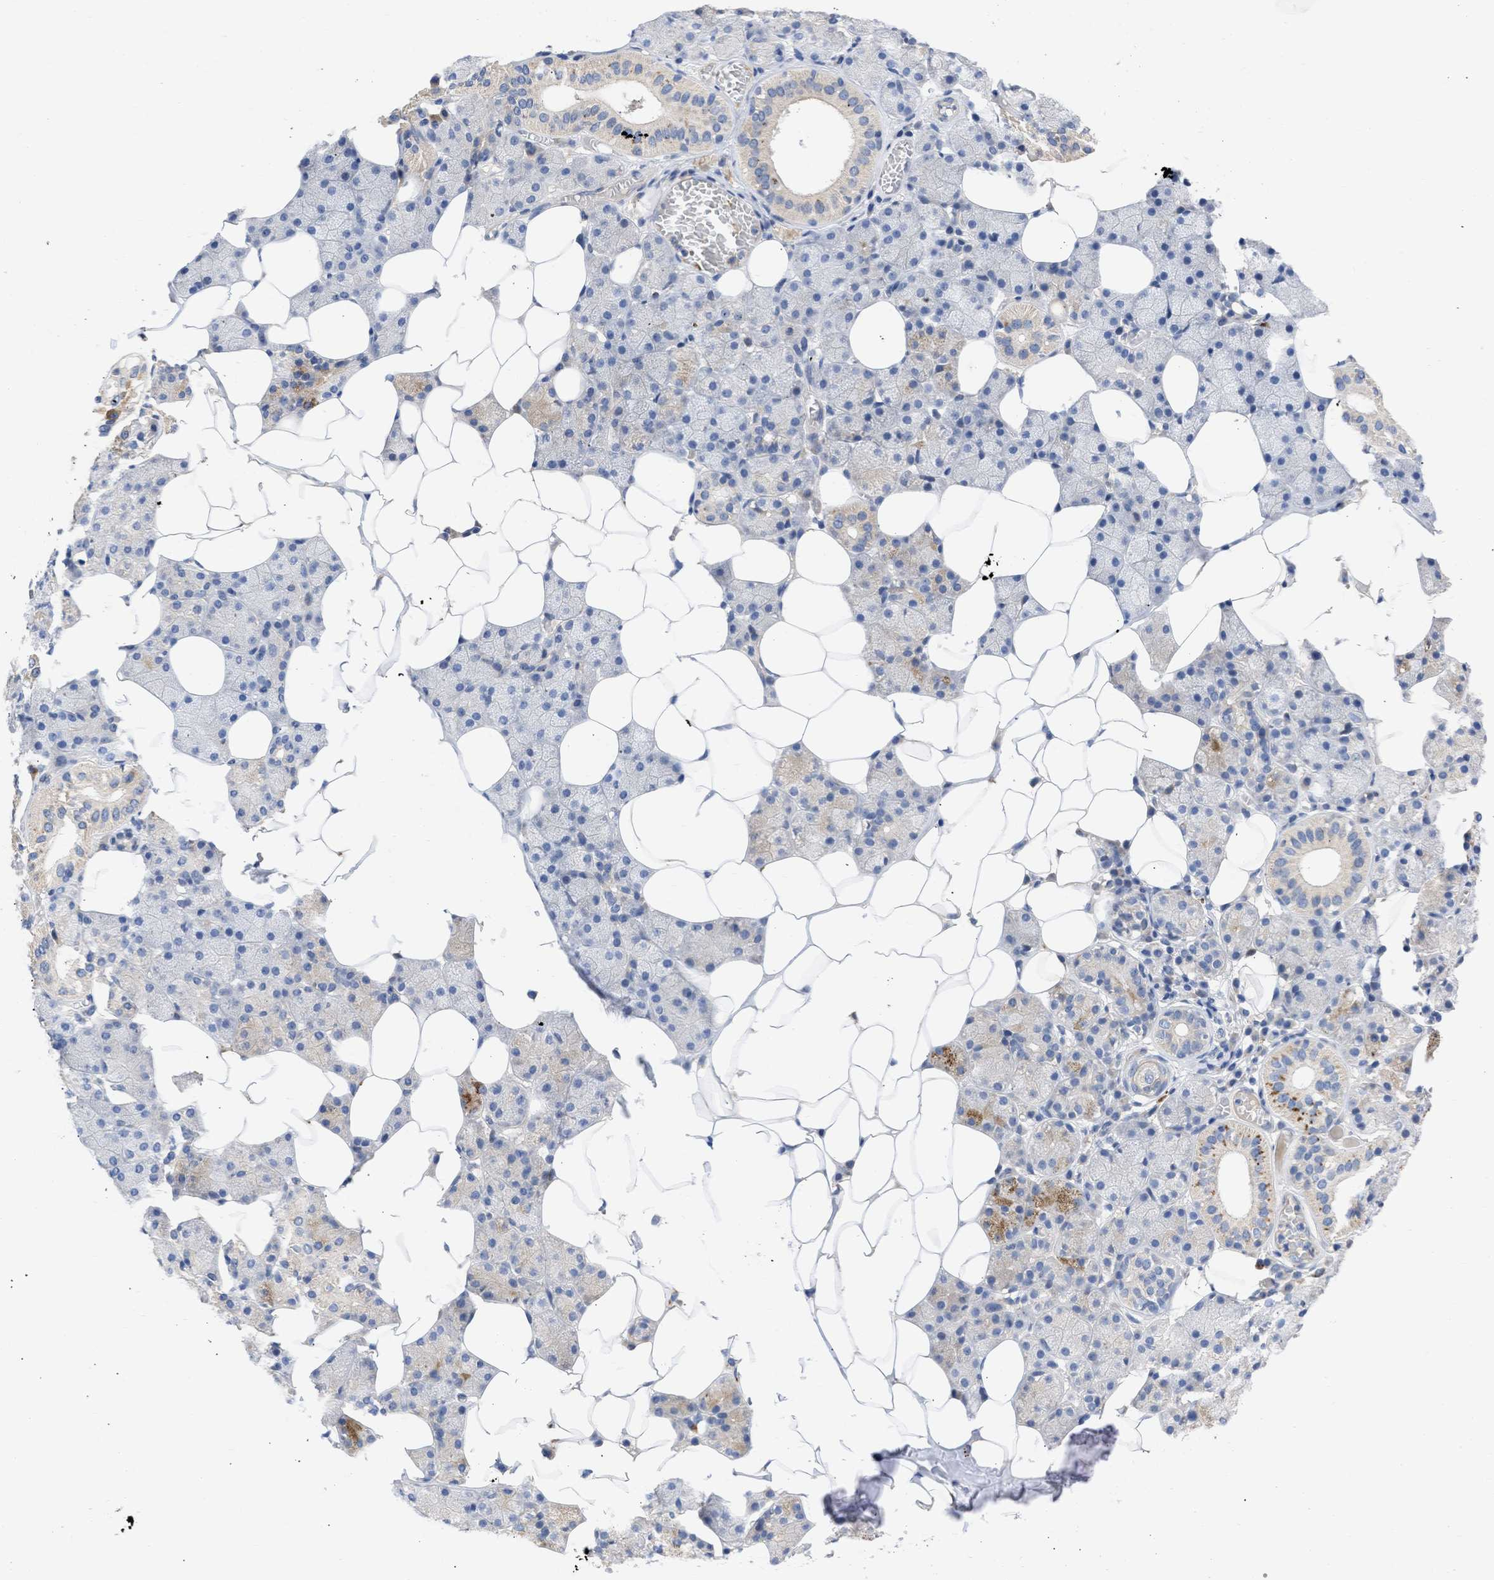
{"staining": {"intensity": "moderate", "quantity": "<25%", "location": "cytoplasmic/membranous"}, "tissue": "salivary gland", "cell_type": "Glandular cells", "image_type": "normal", "snomed": [{"axis": "morphology", "description": "Normal tissue, NOS"}, {"axis": "topography", "description": "Salivary gland"}], "caption": "Protein expression analysis of benign human salivary gland reveals moderate cytoplasmic/membranous expression in approximately <25% of glandular cells. The staining was performed using DAB (3,3'-diaminobenzidine), with brown indicating positive protein expression. Nuclei are stained blue with hematoxylin.", "gene": "ARHGEF4", "patient": {"sex": "female", "age": 33}}